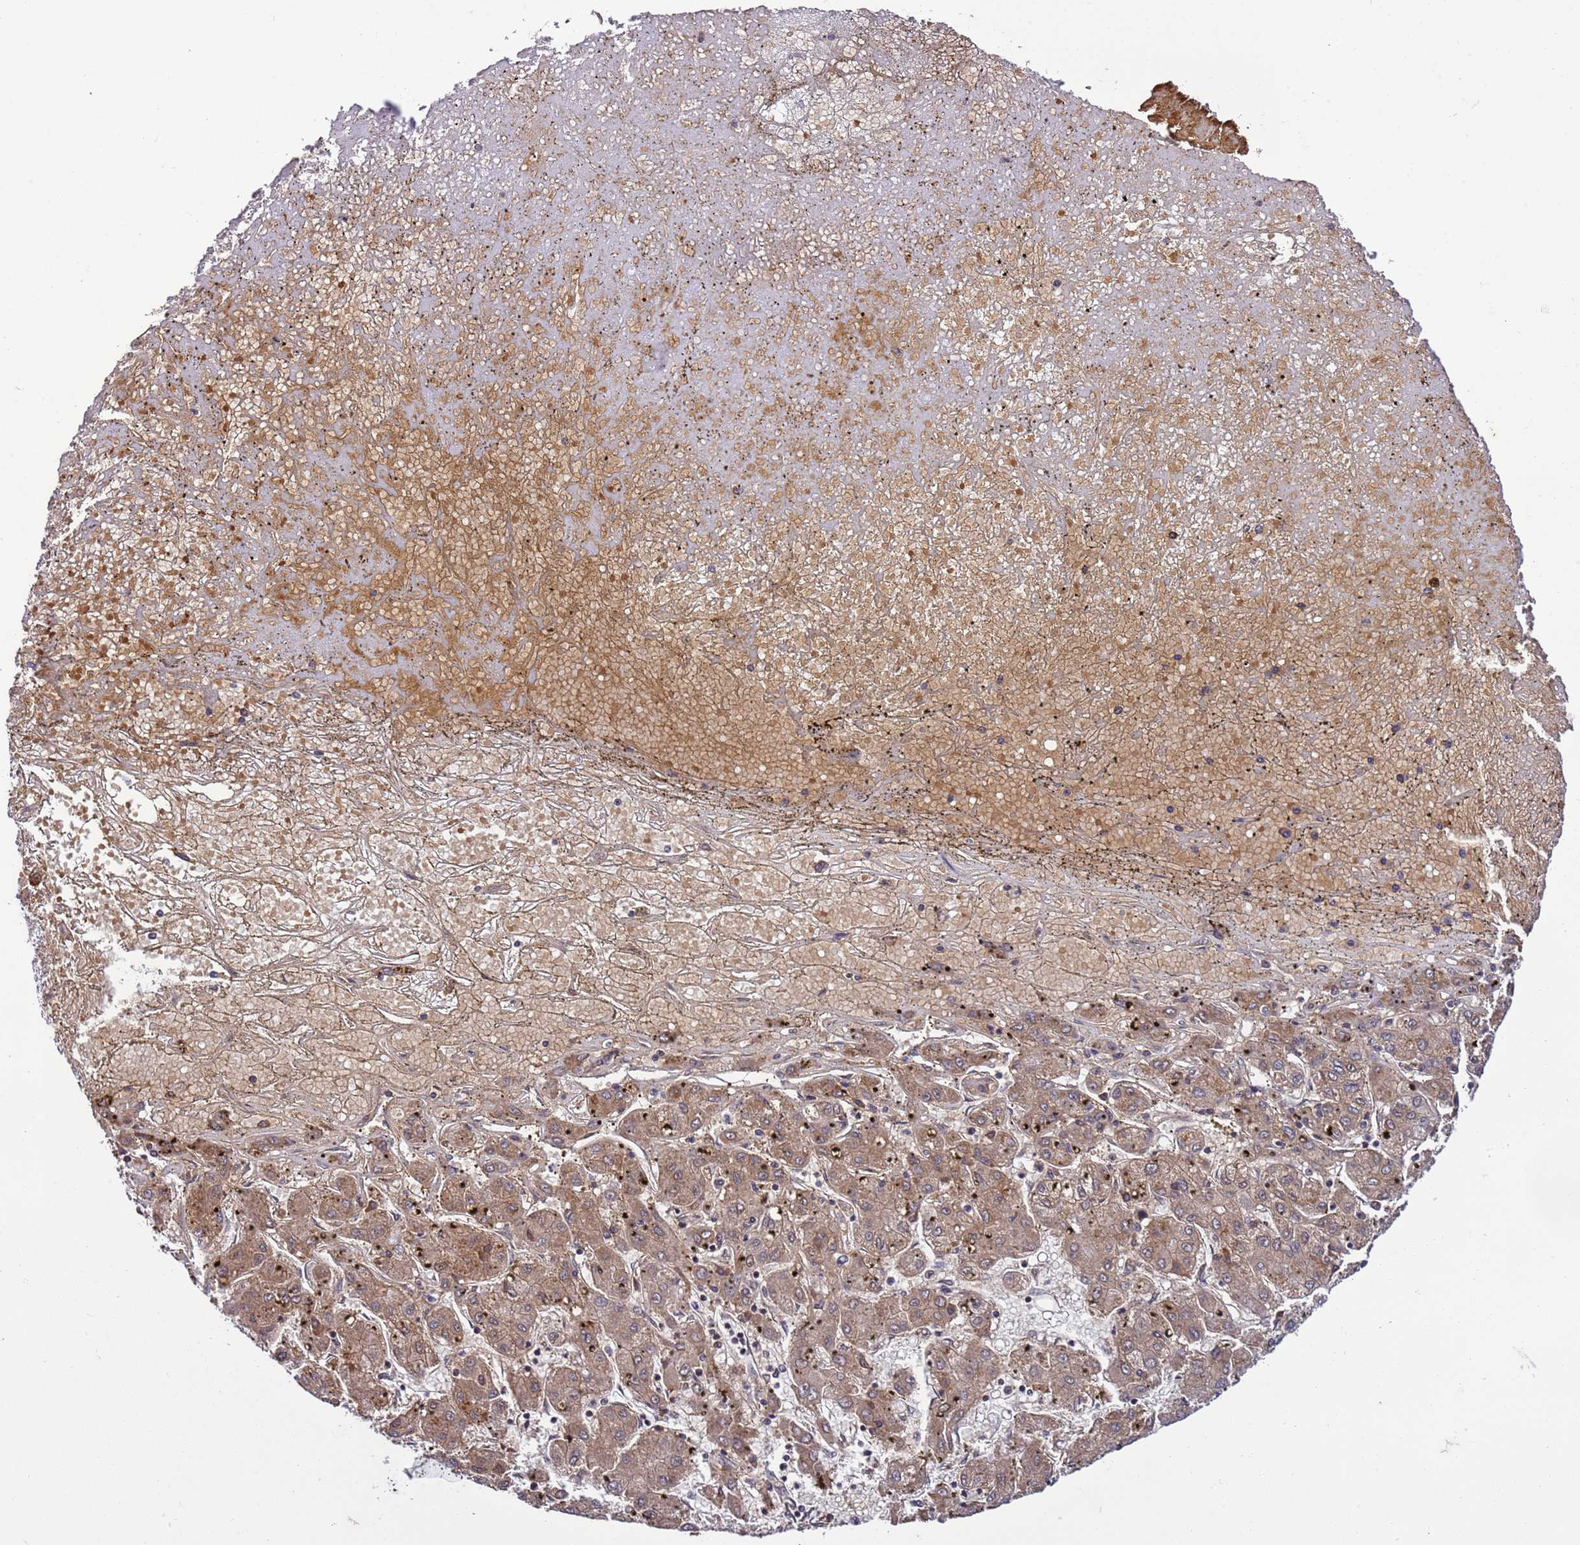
{"staining": {"intensity": "moderate", "quantity": "25%-75%", "location": "cytoplasmic/membranous,nuclear"}, "tissue": "liver cancer", "cell_type": "Tumor cells", "image_type": "cancer", "snomed": [{"axis": "morphology", "description": "Carcinoma, Hepatocellular, NOS"}, {"axis": "topography", "description": "Liver"}], "caption": "Immunohistochemistry (IHC) of hepatocellular carcinoma (liver) exhibits medium levels of moderate cytoplasmic/membranous and nuclear expression in approximately 25%-75% of tumor cells.", "gene": "GEN1", "patient": {"sex": "male", "age": 72}}